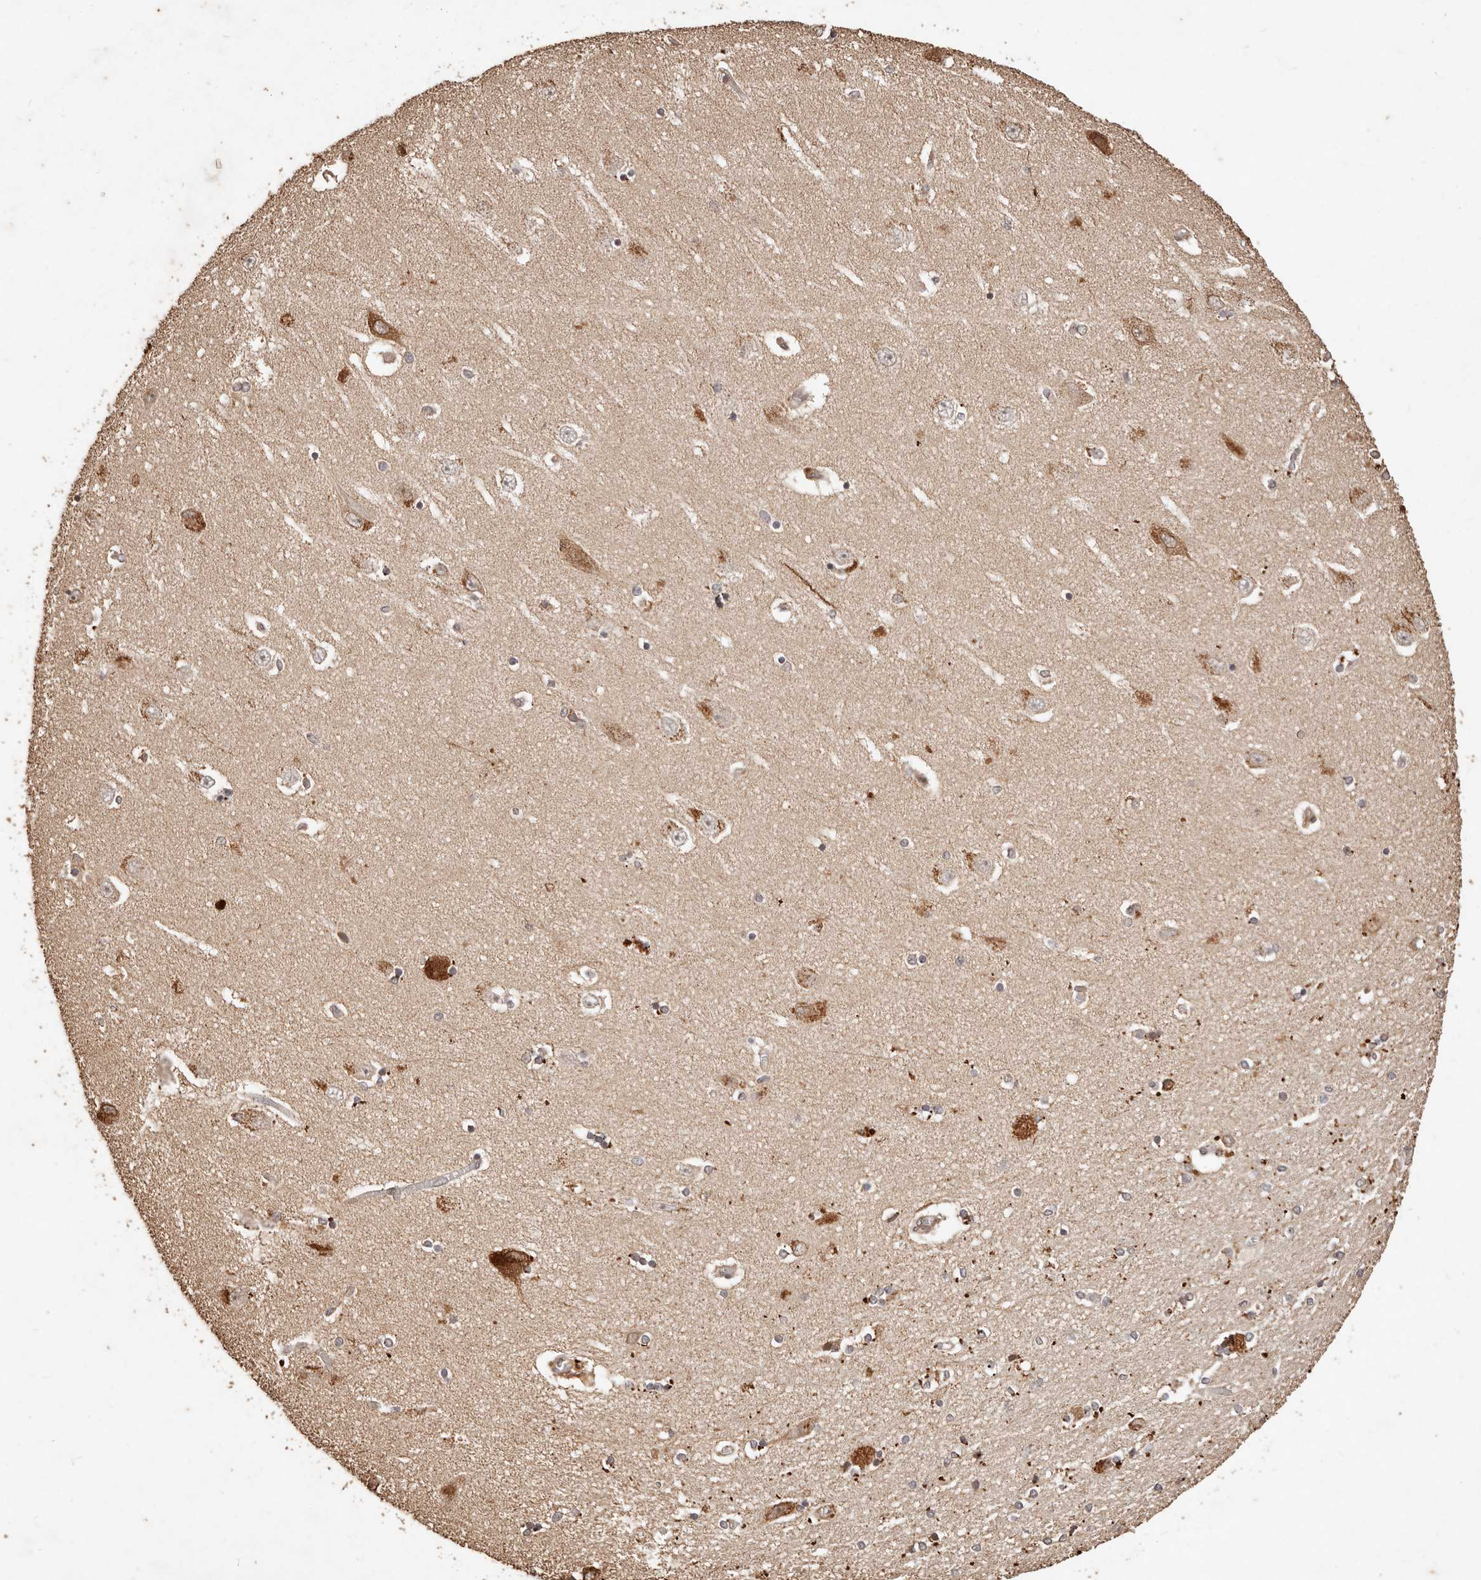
{"staining": {"intensity": "strong", "quantity": "25%-75%", "location": "cytoplasmic/membranous"}, "tissue": "hippocampus", "cell_type": "Glial cells", "image_type": "normal", "snomed": [{"axis": "morphology", "description": "Normal tissue, NOS"}, {"axis": "topography", "description": "Hippocampus"}], "caption": "Benign hippocampus exhibits strong cytoplasmic/membranous expression in approximately 25%-75% of glial cells, visualized by immunohistochemistry.", "gene": "KIF9", "patient": {"sex": "female", "age": 54}}